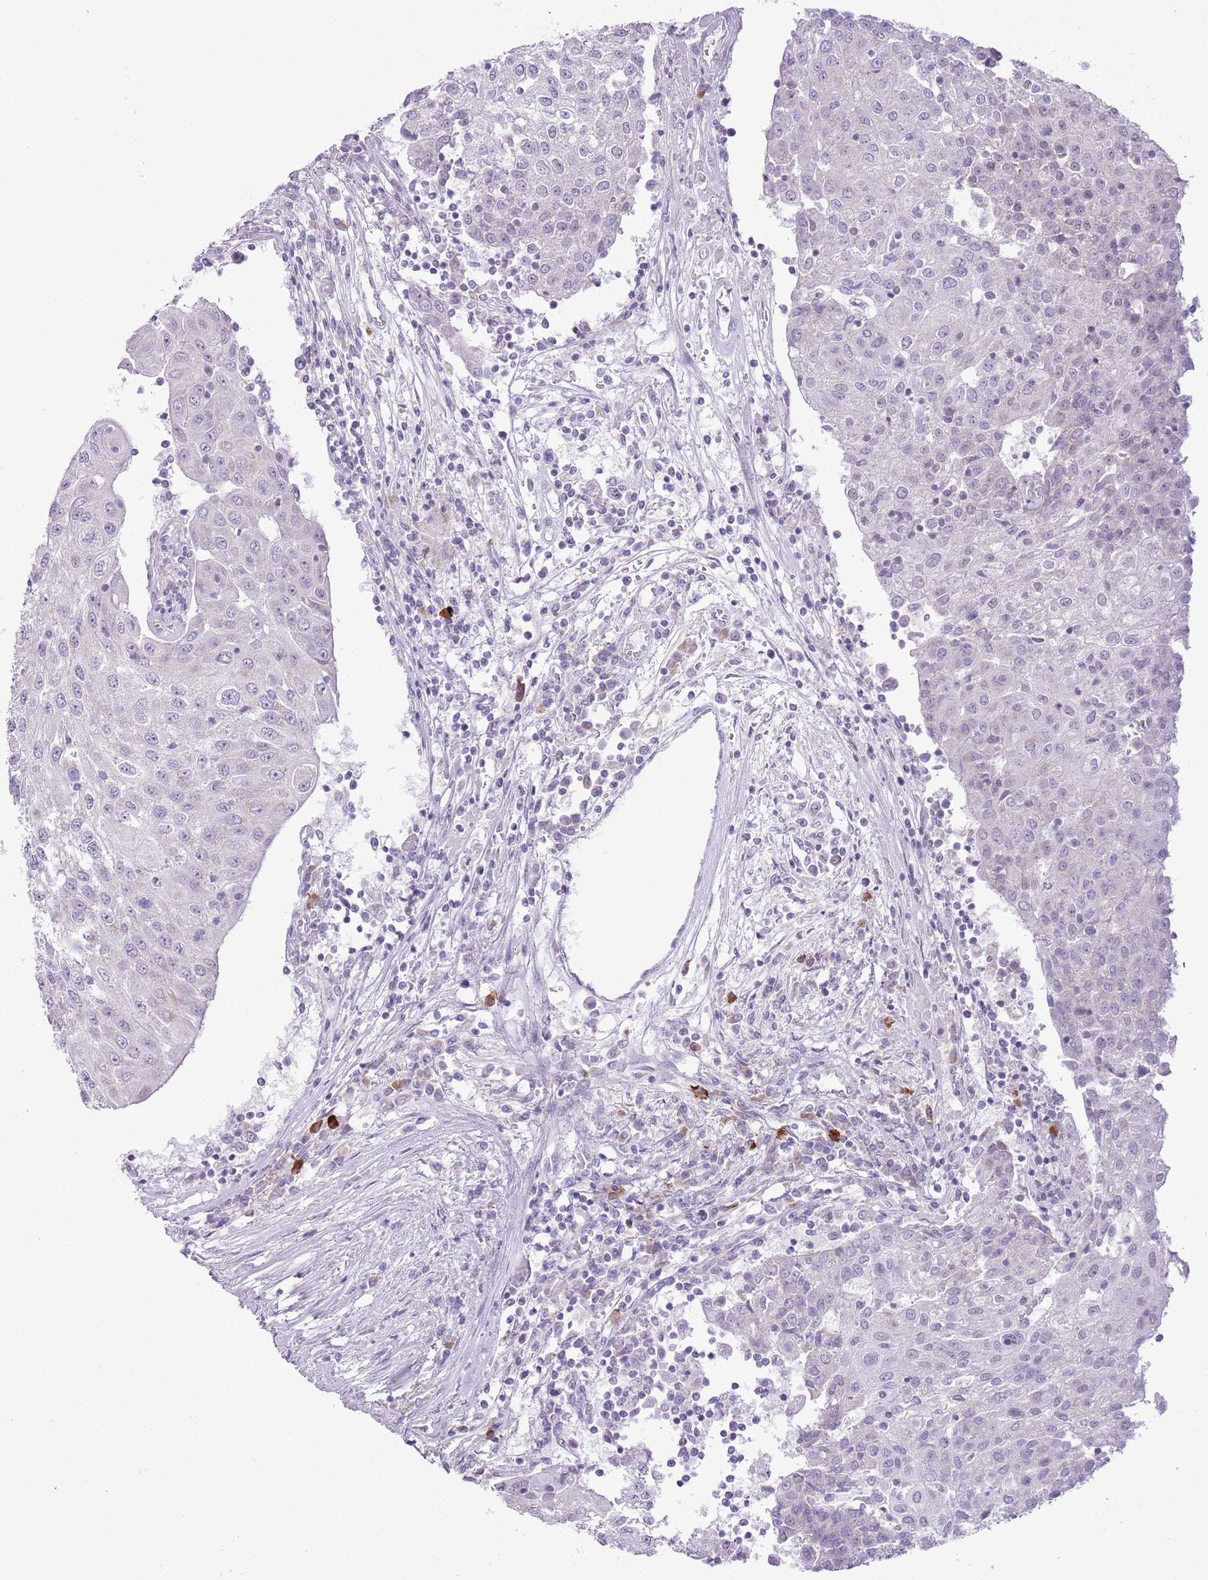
{"staining": {"intensity": "negative", "quantity": "none", "location": "none"}, "tissue": "urothelial cancer", "cell_type": "Tumor cells", "image_type": "cancer", "snomed": [{"axis": "morphology", "description": "Urothelial carcinoma, High grade"}, {"axis": "topography", "description": "Urinary bladder"}], "caption": "This is an IHC micrograph of human urothelial carcinoma (high-grade). There is no expression in tumor cells.", "gene": "RPL3L", "patient": {"sex": "female", "age": 85}}